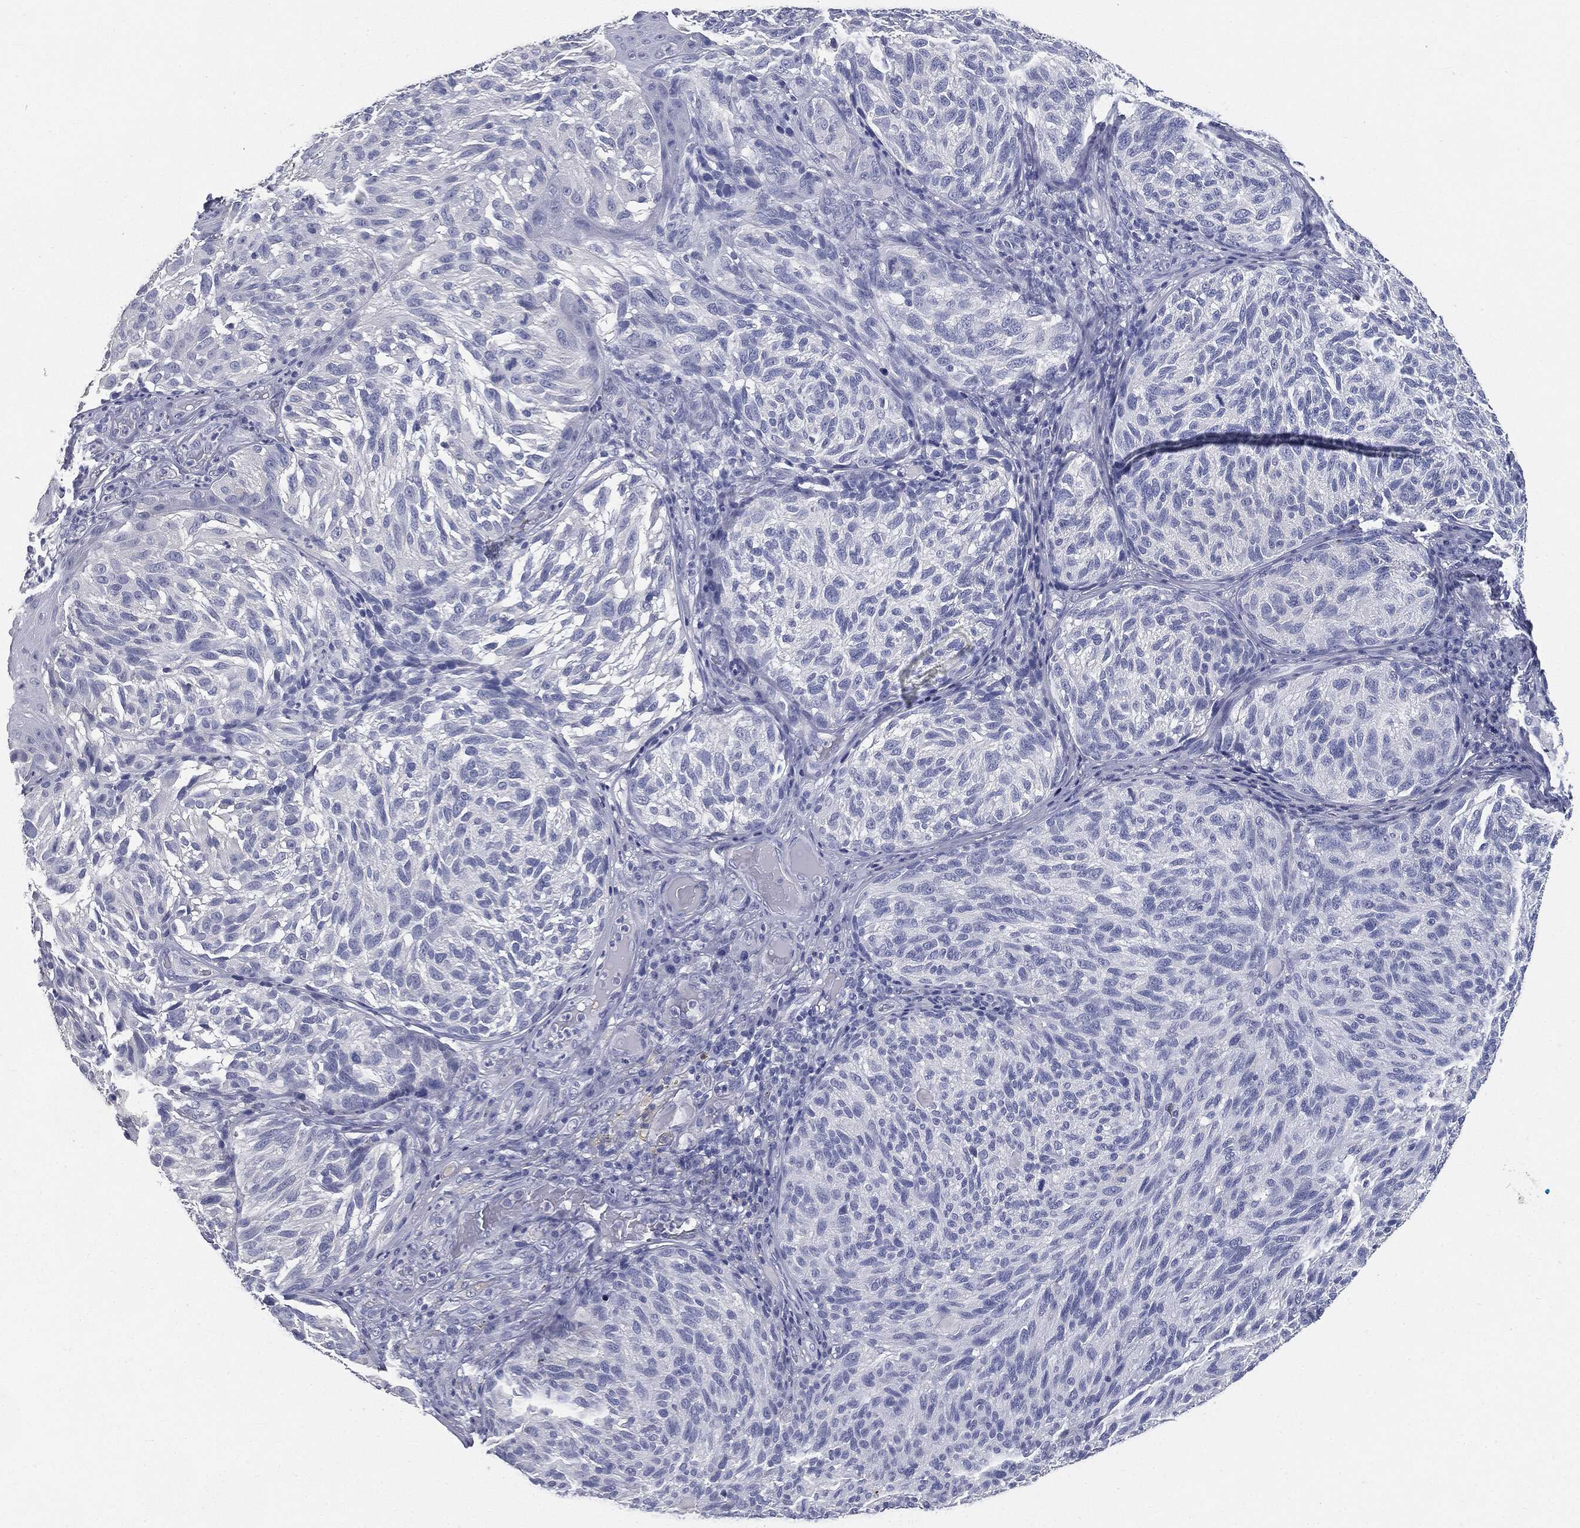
{"staining": {"intensity": "negative", "quantity": "none", "location": "none"}, "tissue": "melanoma", "cell_type": "Tumor cells", "image_type": "cancer", "snomed": [{"axis": "morphology", "description": "Malignant melanoma, NOS"}, {"axis": "topography", "description": "Skin"}], "caption": "Human malignant melanoma stained for a protein using IHC displays no staining in tumor cells.", "gene": "CUZD1", "patient": {"sex": "female", "age": 73}}